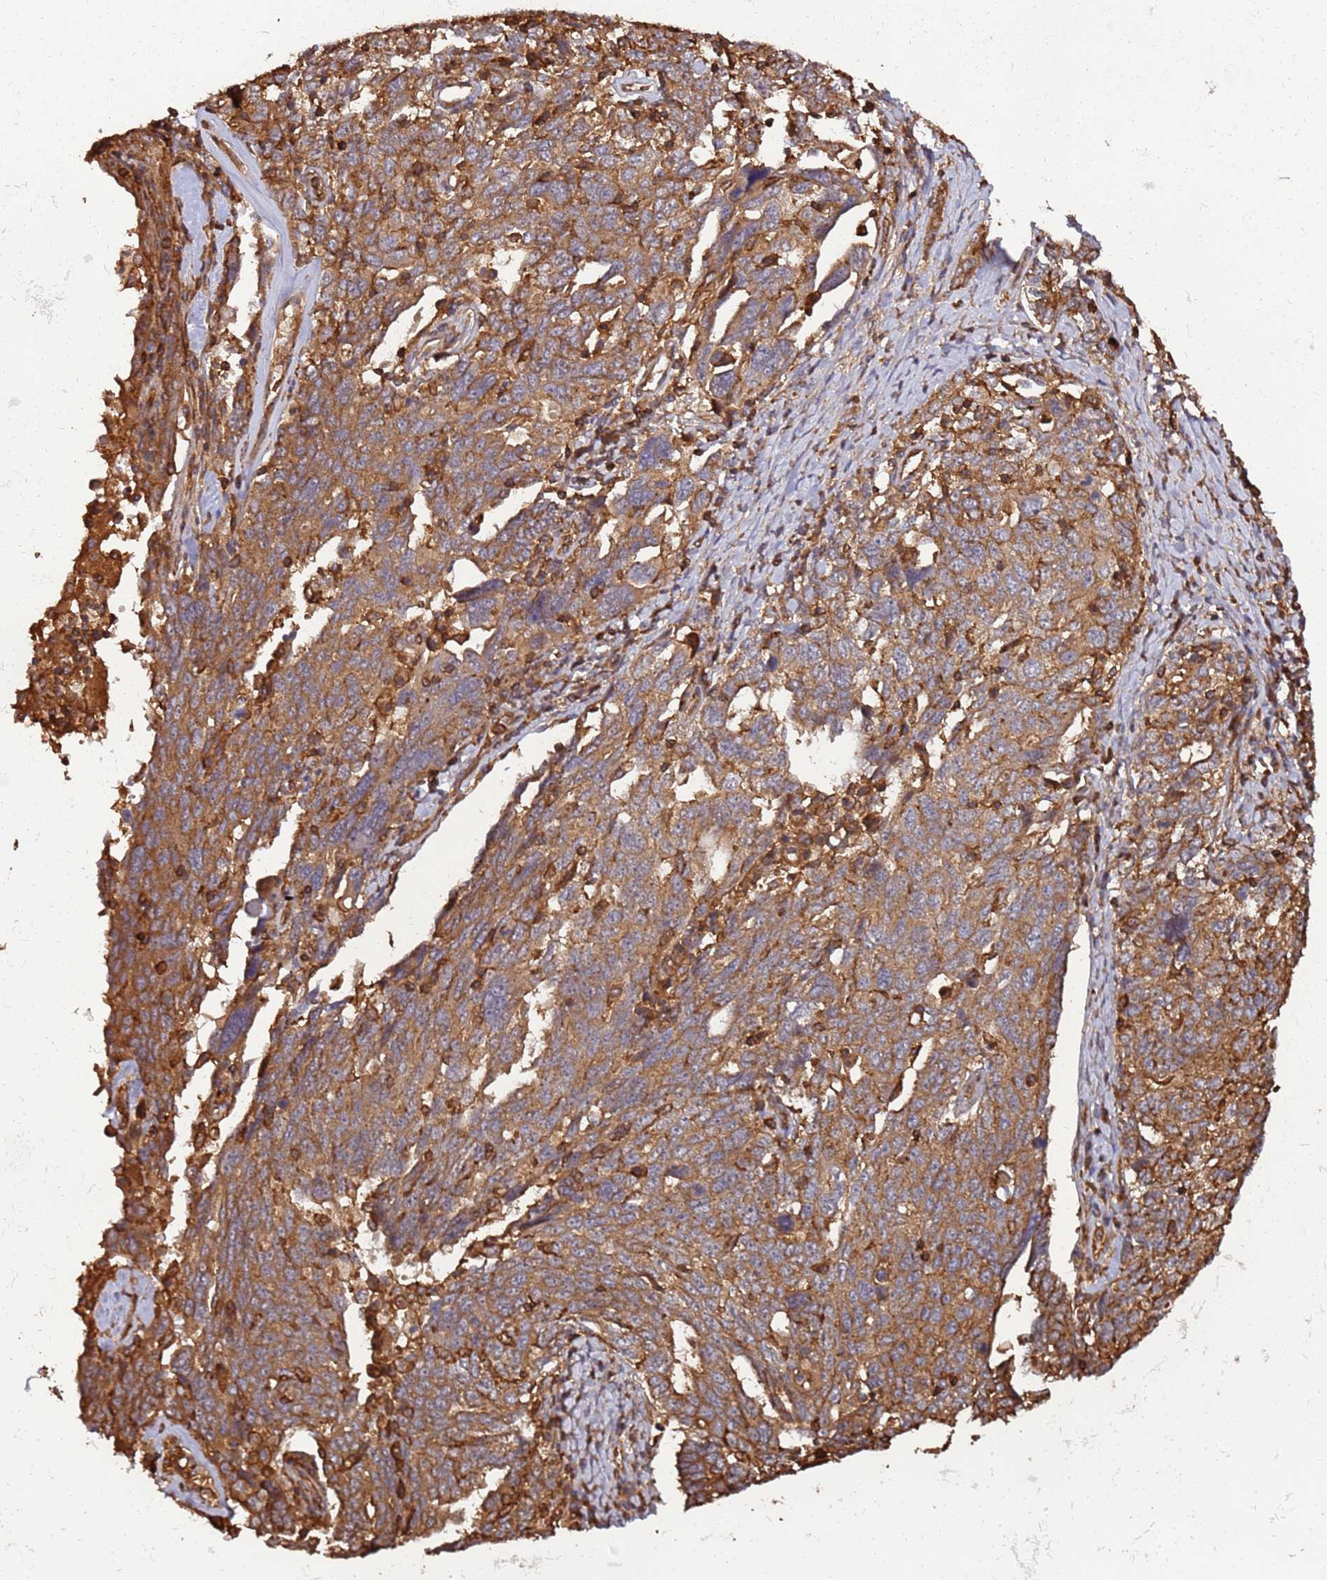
{"staining": {"intensity": "moderate", "quantity": ">75%", "location": "cytoplasmic/membranous"}, "tissue": "ovarian cancer", "cell_type": "Tumor cells", "image_type": "cancer", "snomed": [{"axis": "morphology", "description": "Carcinoma, endometroid"}, {"axis": "topography", "description": "Ovary"}], "caption": "Tumor cells show moderate cytoplasmic/membranous staining in about >75% of cells in ovarian cancer.", "gene": "ACVR2A", "patient": {"sex": "female", "age": 62}}